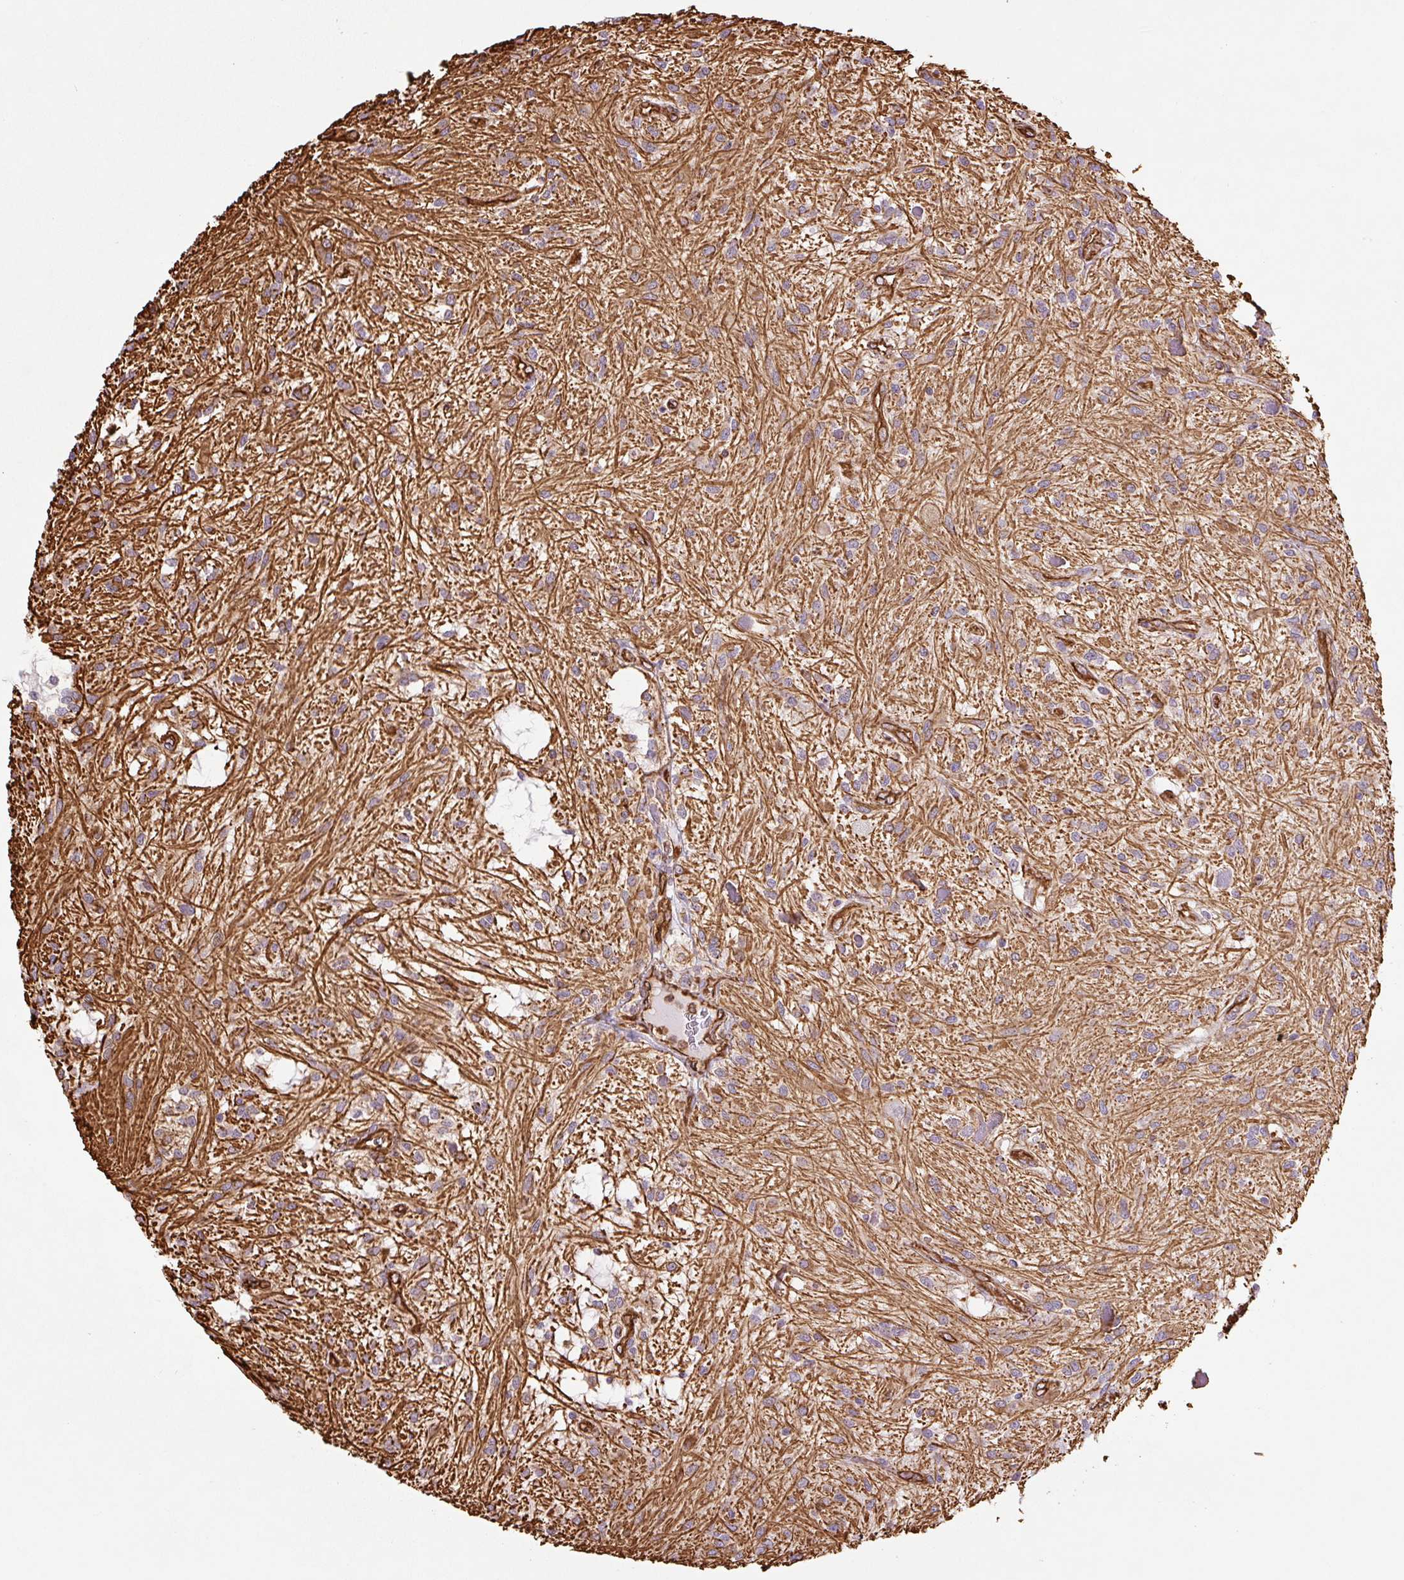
{"staining": {"intensity": "moderate", "quantity": "<25%", "location": "cytoplasmic/membranous"}, "tissue": "glioma", "cell_type": "Tumor cells", "image_type": "cancer", "snomed": [{"axis": "morphology", "description": "Glioma, malignant, Low grade"}, {"axis": "topography", "description": "Cerebellum"}], "caption": "IHC histopathology image of low-grade glioma (malignant) stained for a protein (brown), which reveals low levels of moderate cytoplasmic/membranous staining in approximately <25% of tumor cells.", "gene": "VIM", "patient": {"sex": "female", "age": 14}}